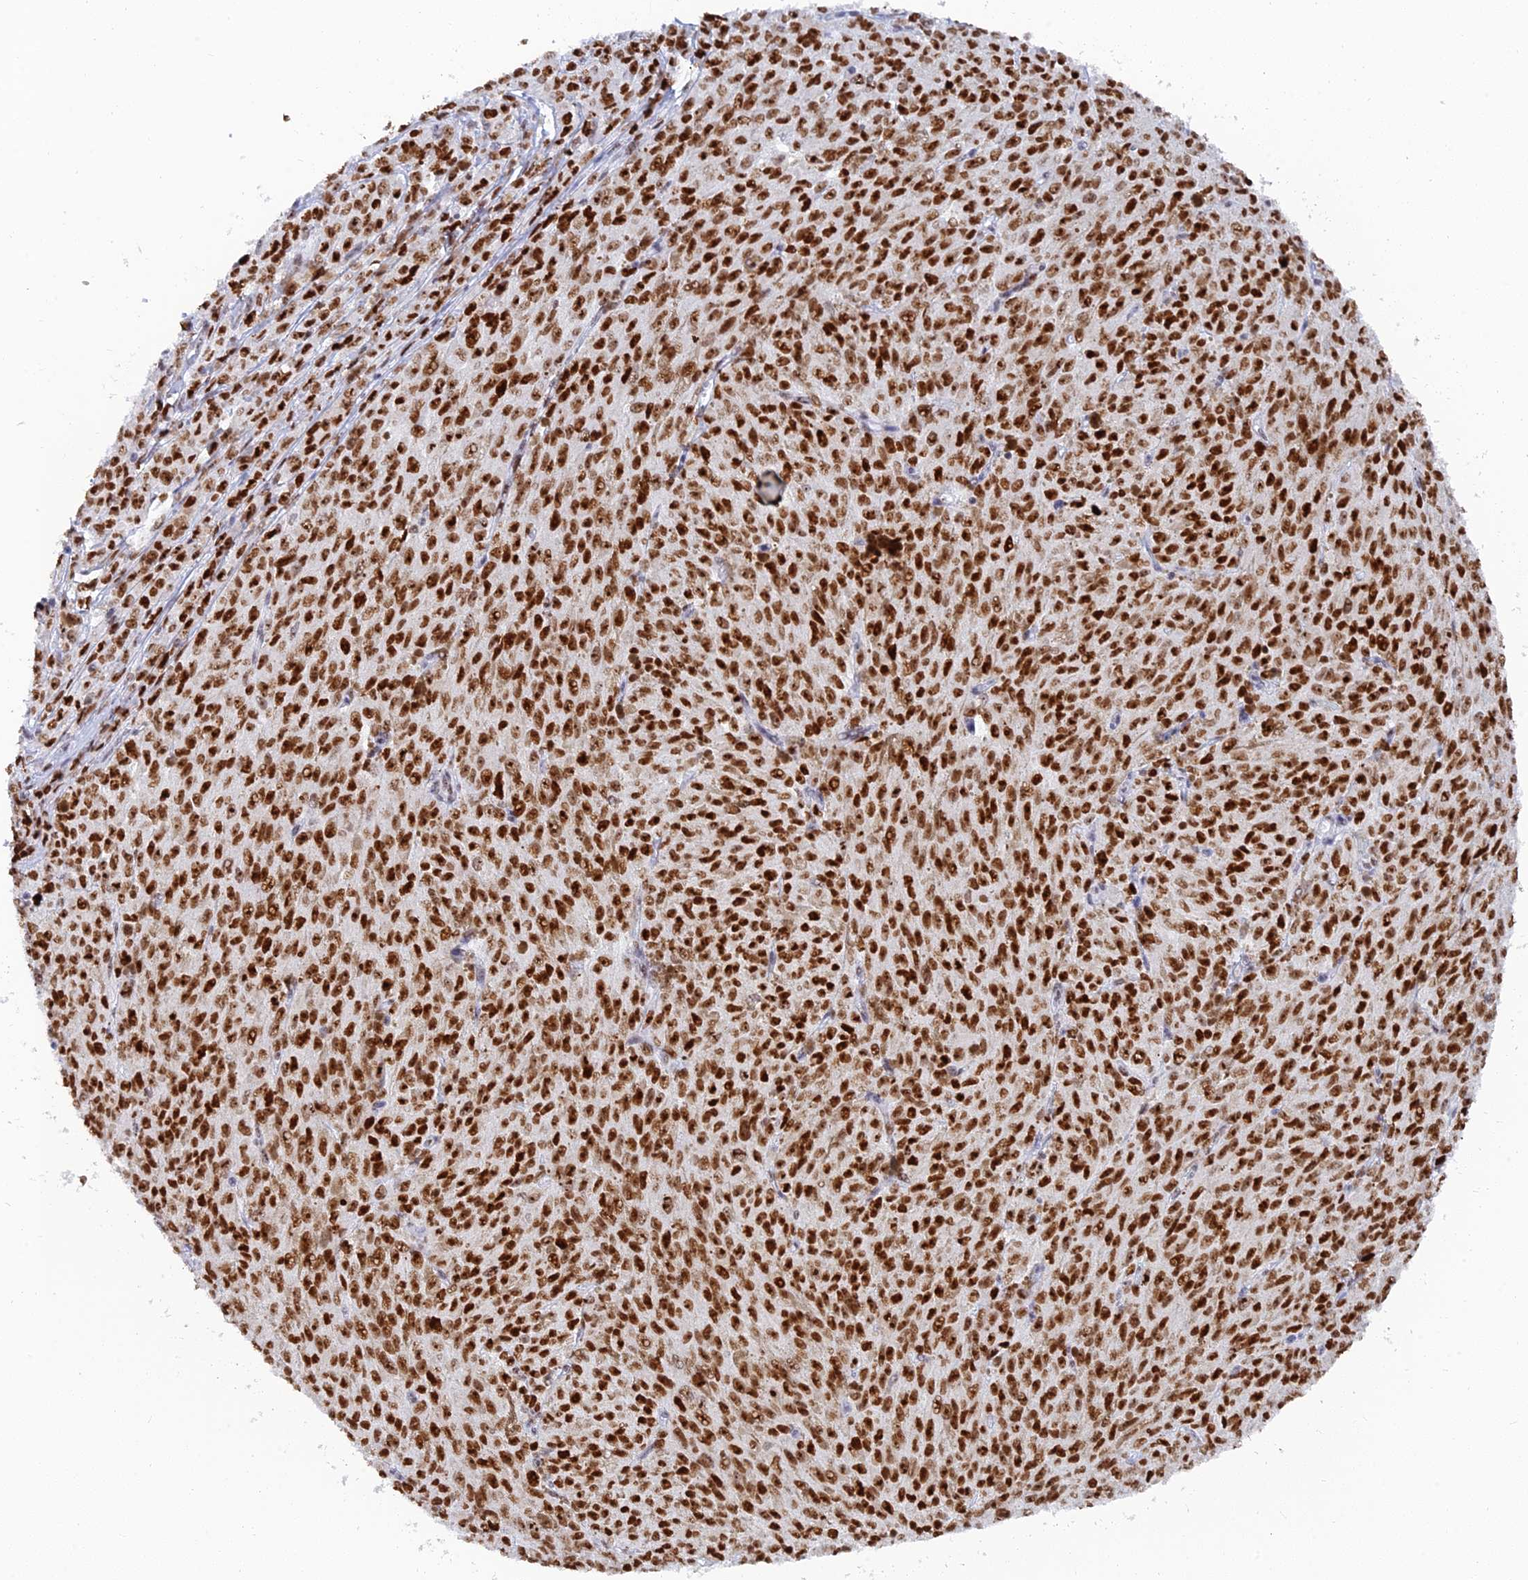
{"staining": {"intensity": "strong", "quantity": ">75%", "location": "nuclear"}, "tissue": "melanoma", "cell_type": "Tumor cells", "image_type": "cancer", "snomed": [{"axis": "morphology", "description": "Malignant melanoma, NOS"}, {"axis": "topography", "description": "Skin"}], "caption": "Tumor cells reveal strong nuclear expression in about >75% of cells in malignant melanoma. The protein is stained brown, and the nuclei are stained in blue (DAB (3,3'-diaminobenzidine) IHC with brightfield microscopy, high magnification).", "gene": "RSL1D1", "patient": {"sex": "female", "age": 52}}